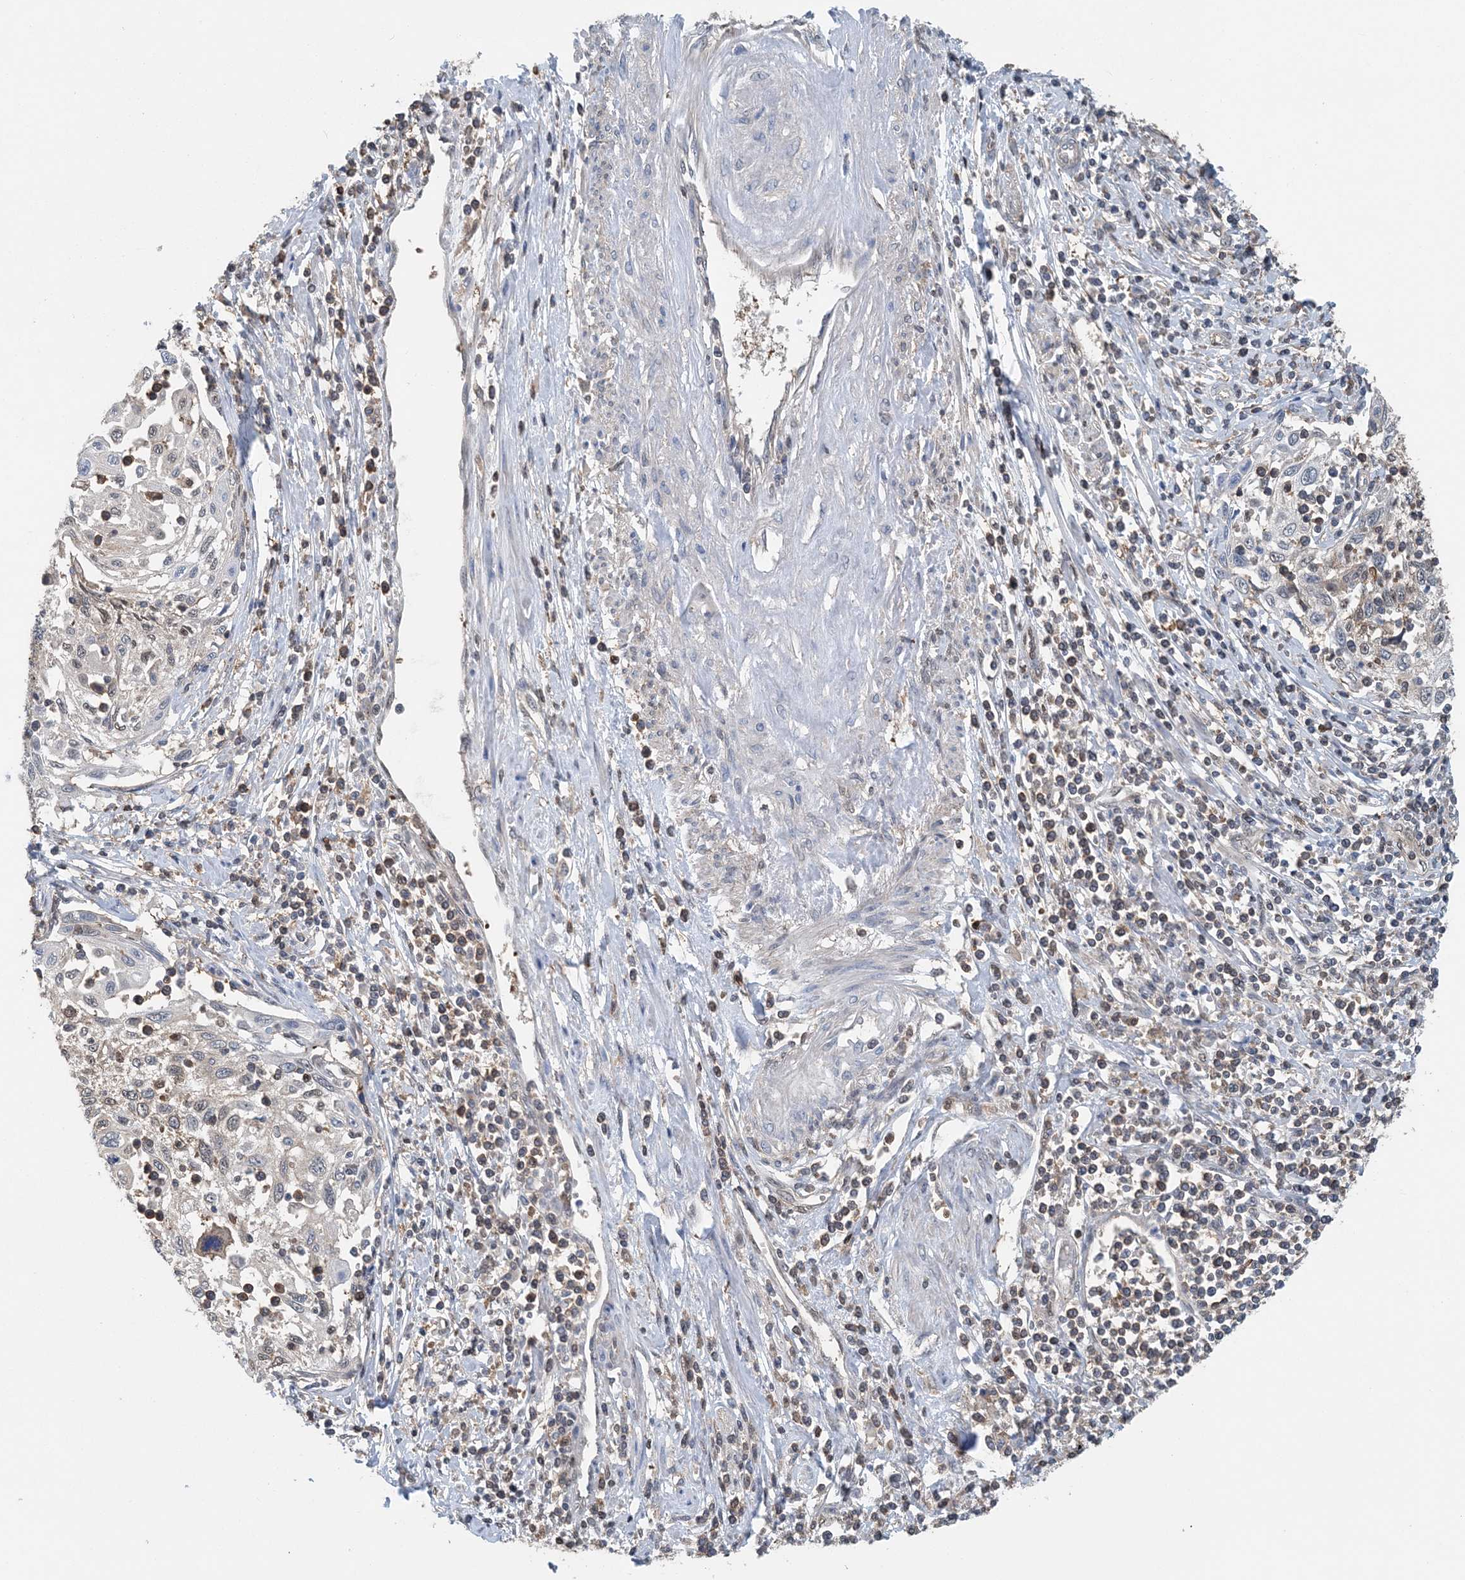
{"staining": {"intensity": "negative", "quantity": "none", "location": "none"}, "tissue": "cervical cancer", "cell_type": "Tumor cells", "image_type": "cancer", "snomed": [{"axis": "morphology", "description": "Squamous cell carcinoma, NOS"}, {"axis": "topography", "description": "Cervix"}], "caption": "This is an immunohistochemistry histopathology image of human cervical cancer (squamous cell carcinoma). There is no expression in tumor cells.", "gene": "HIKESHI", "patient": {"sex": "female", "age": 70}}